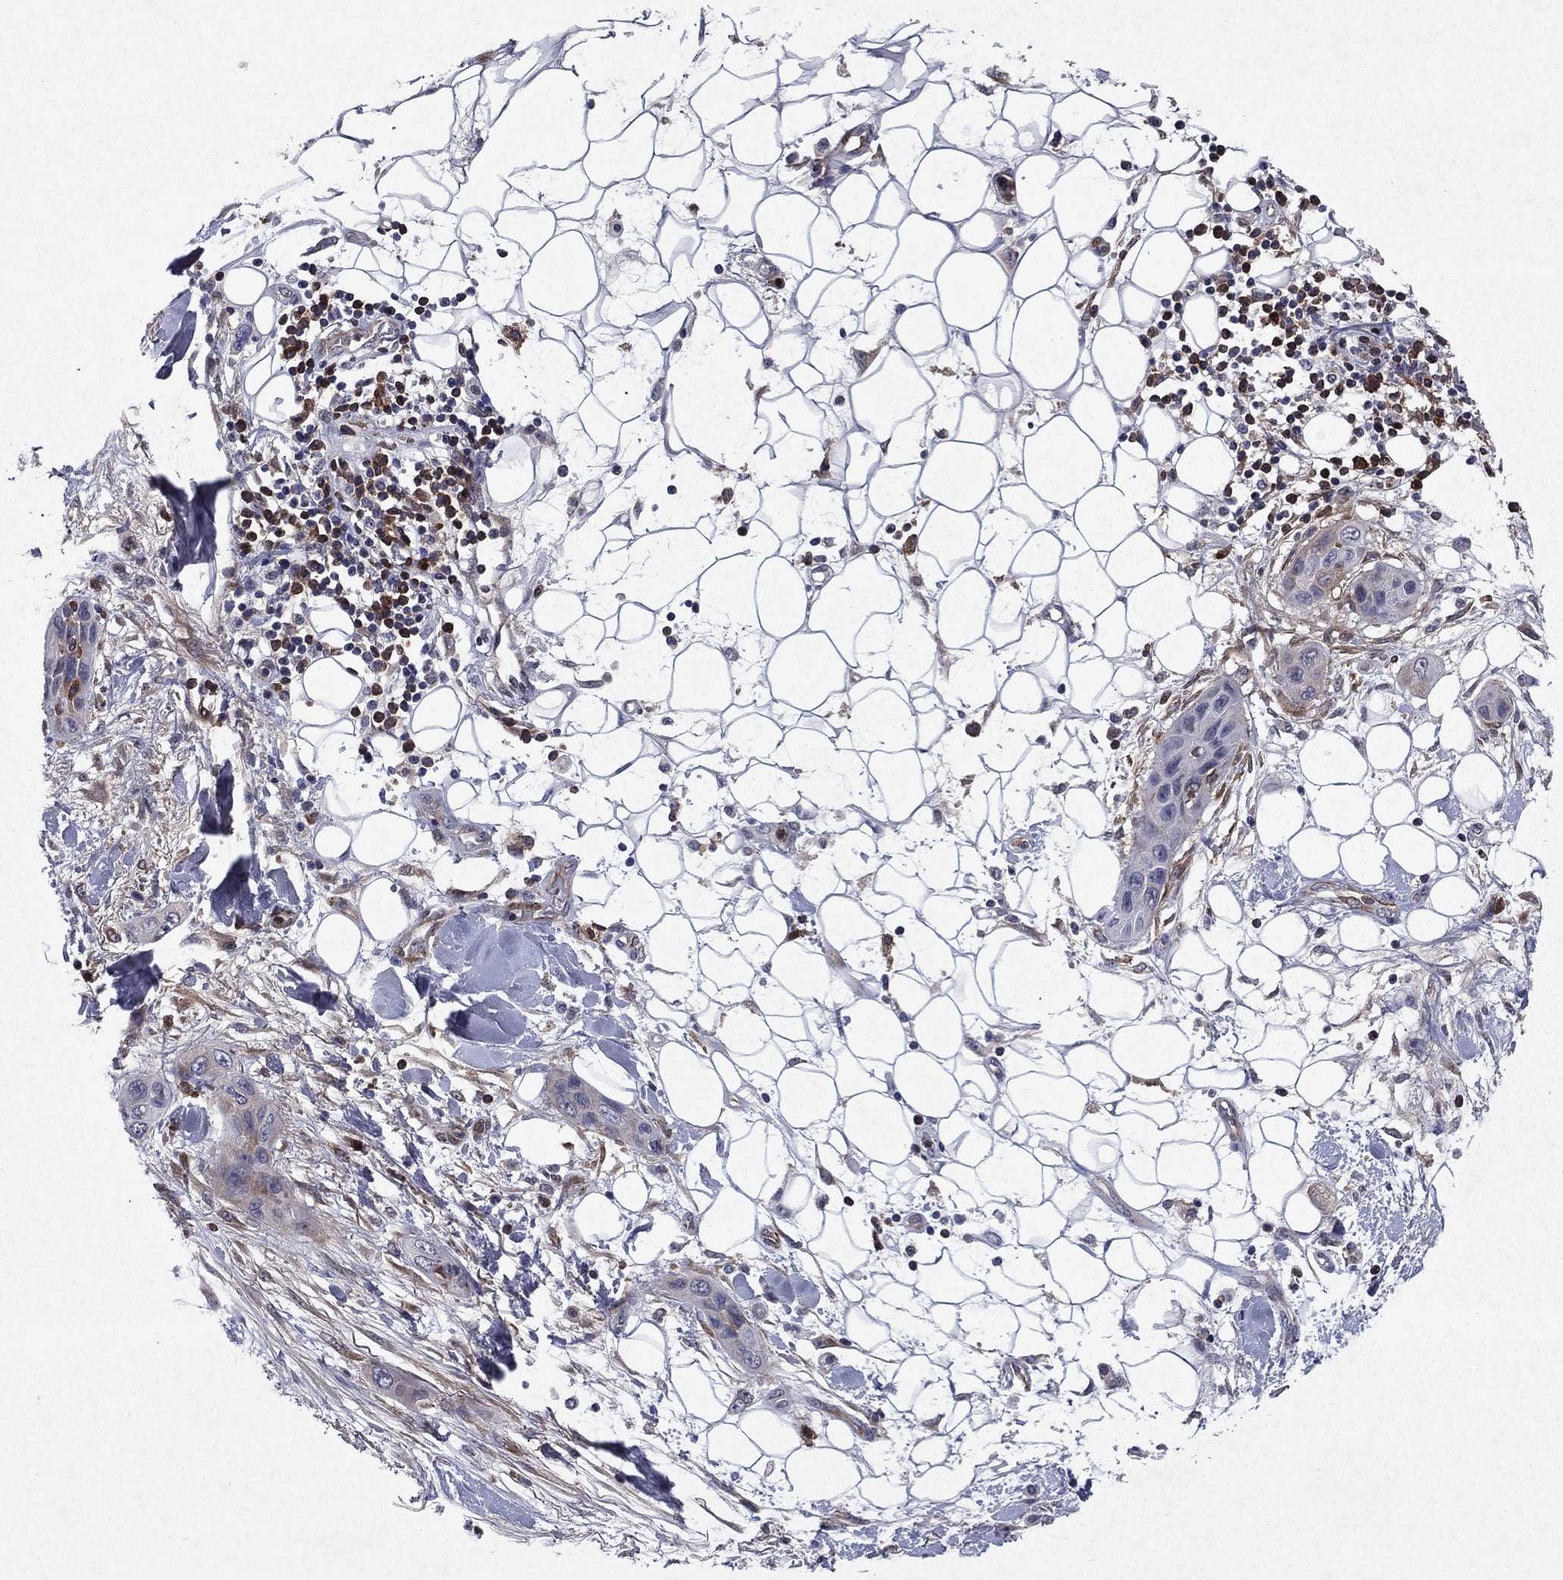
{"staining": {"intensity": "negative", "quantity": "none", "location": "none"}, "tissue": "skin cancer", "cell_type": "Tumor cells", "image_type": "cancer", "snomed": [{"axis": "morphology", "description": "Squamous cell carcinoma, NOS"}, {"axis": "topography", "description": "Skin"}], "caption": "Immunohistochemistry (IHC) image of skin squamous cell carcinoma stained for a protein (brown), which shows no staining in tumor cells.", "gene": "ECM1", "patient": {"sex": "male", "age": 79}}